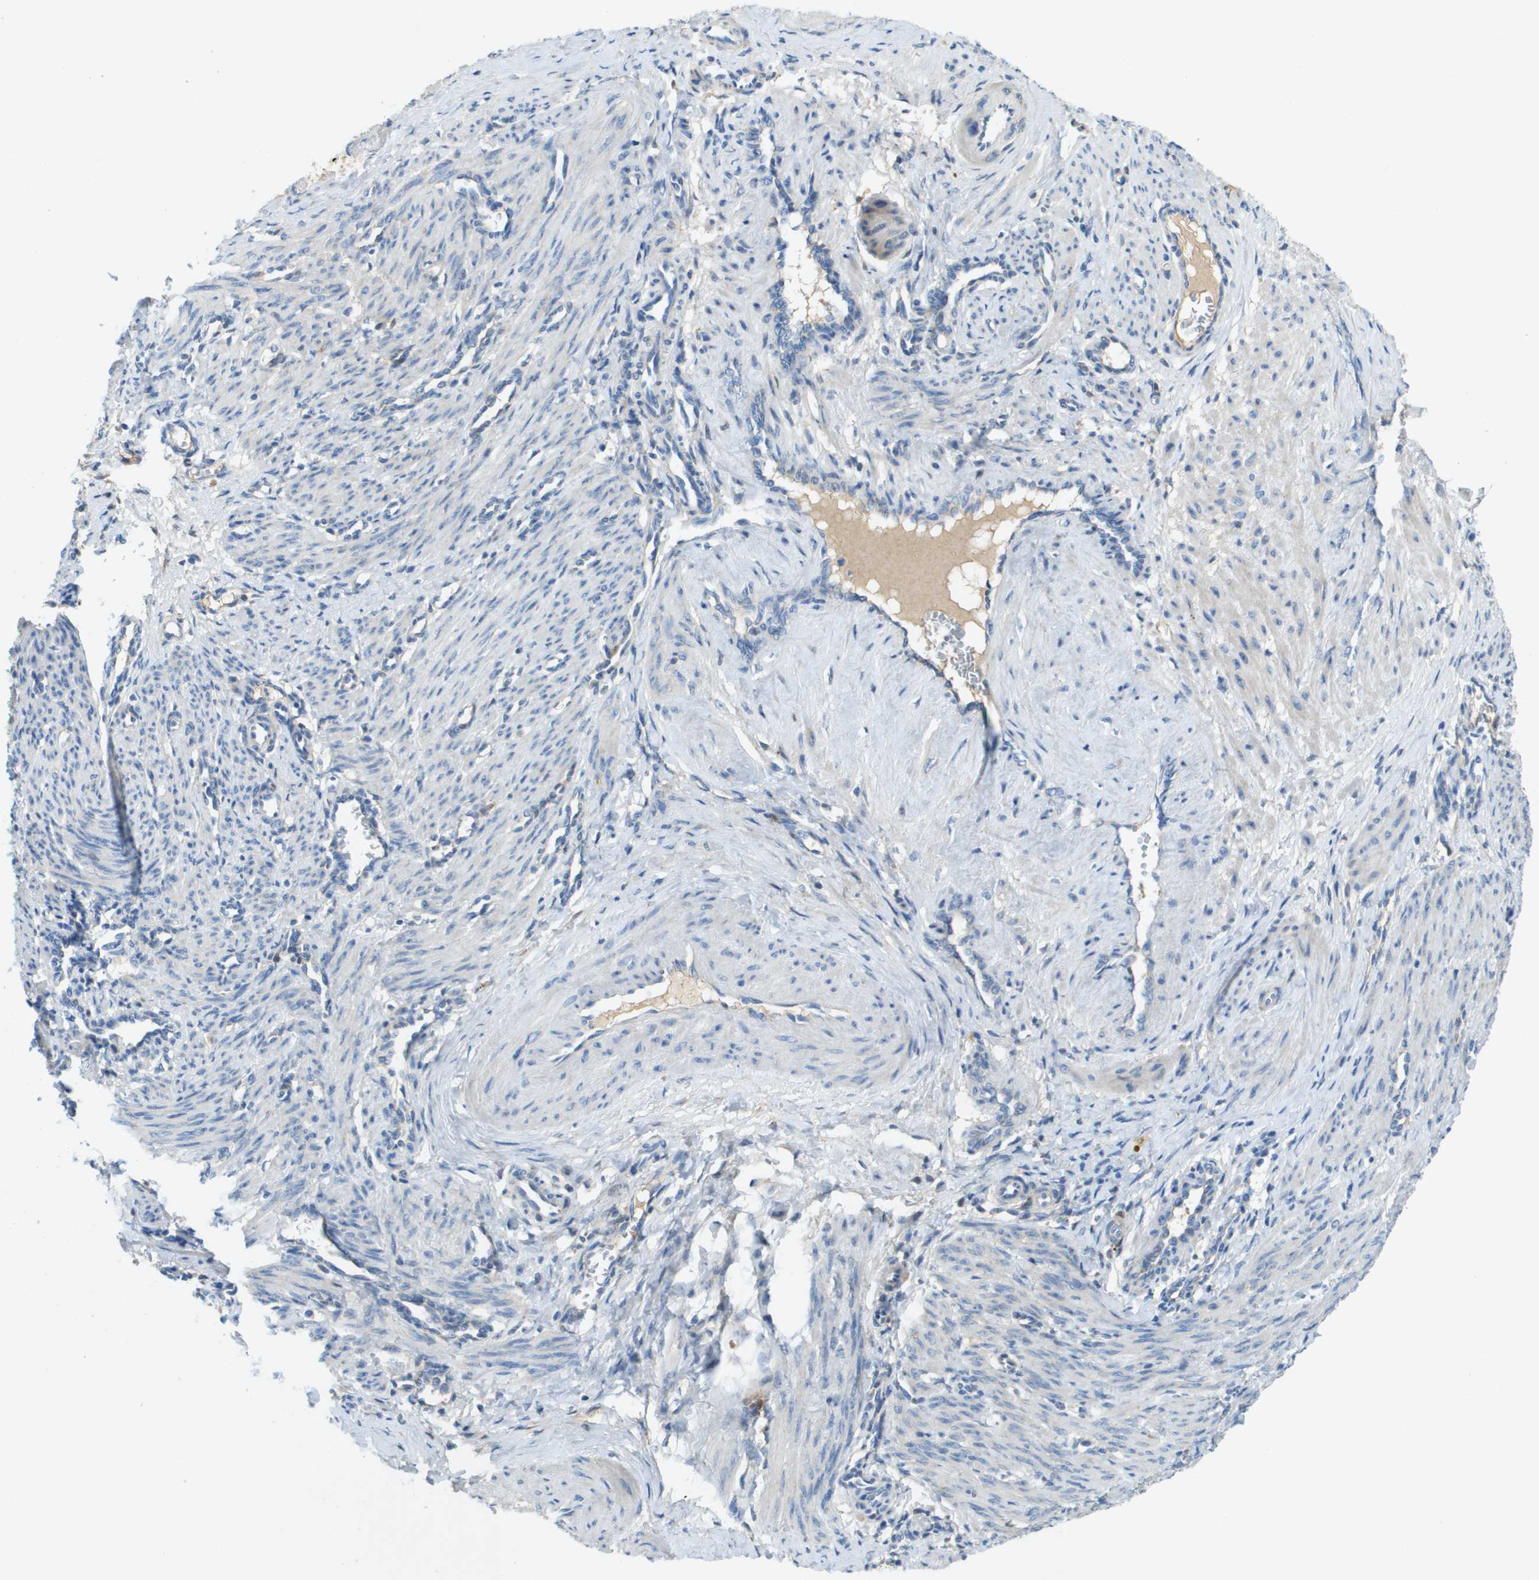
{"staining": {"intensity": "negative", "quantity": "none", "location": "none"}, "tissue": "smooth muscle", "cell_type": "Smooth muscle cells", "image_type": "normal", "snomed": [{"axis": "morphology", "description": "Normal tissue, NOS"}, {"axis": "topography", "description": "Endometrium"}], "caption": "Immunohistochemical staining of normal human smooth muscle exhibits no significant expression in smooth muscle cells. (DAB IHC, high magnification).", "gene": "CYGB", "patient": {"sex": "female", "age": 33}}